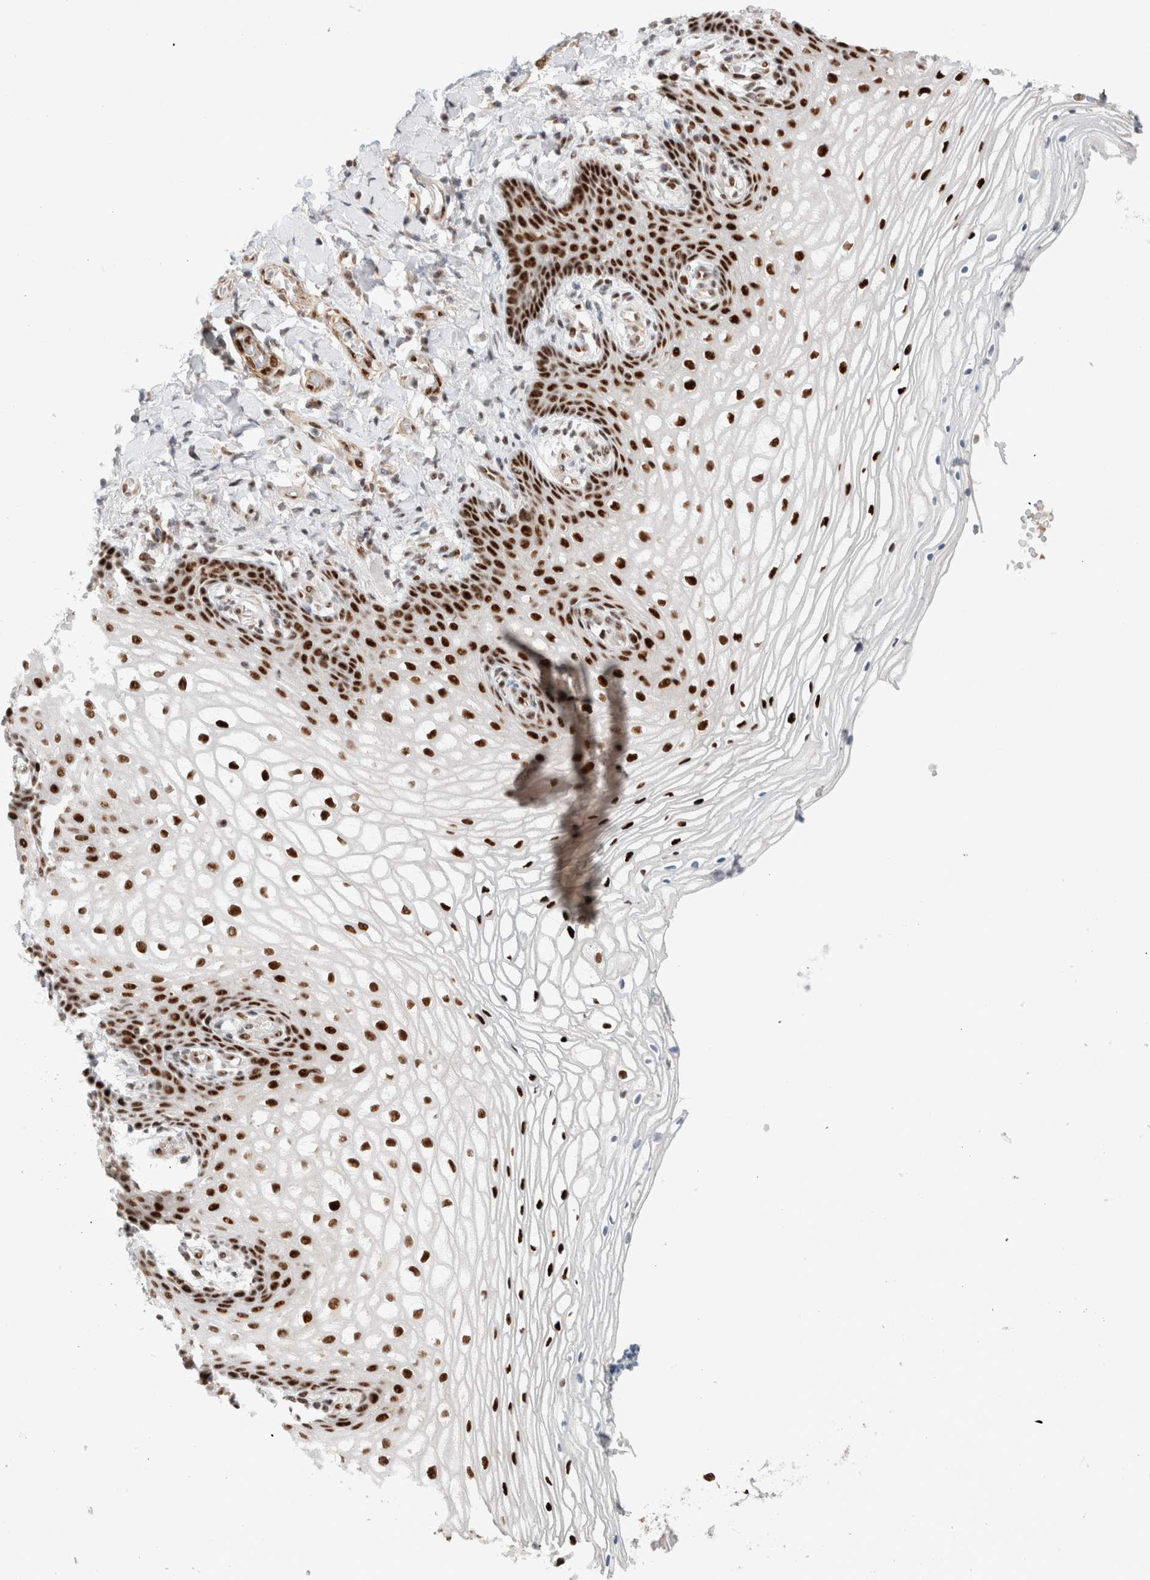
{"staining": {"intensity": "strong", "quantity": ">75%", "location": "nuclear"}, "tissue": "vagina", "cell_type": "Squamous epithelial cells", "image_type": "normal", "snomed": [{"axis": "morphology", "description": "Normal tissue, NOS"}, {"axis": "topography", "description": "Vagina"}], "caption": "Protein staining by immunohistochemistry (IHC) shows strong nuclear expression in approximately >75% of squamous epithelial cells in normal vagina.", "gene": "ID3", "patient": {"sex": "female", "age": 60}}